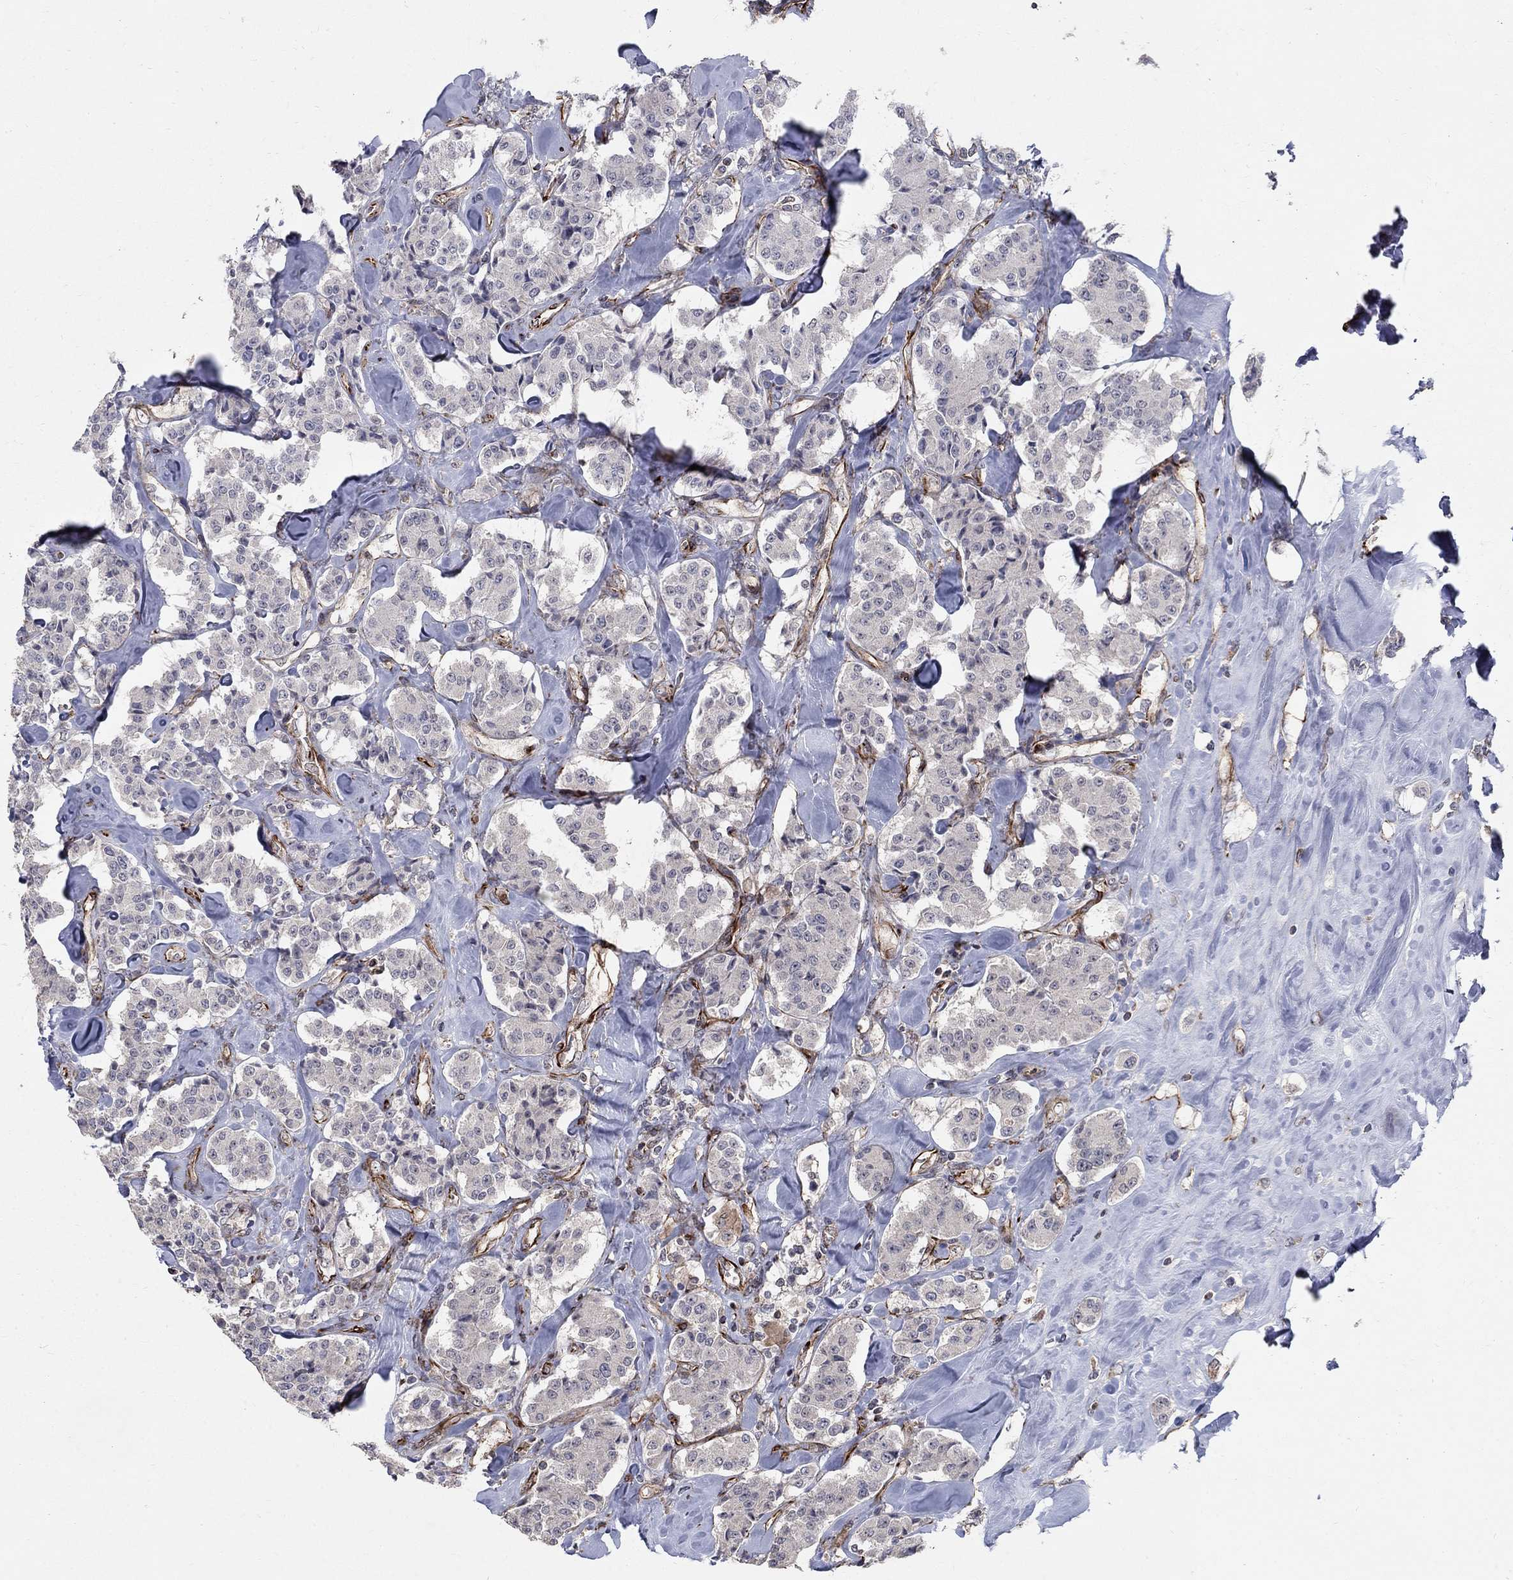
{"staining": {"intensity": "negative", "quantity": "none", "location": "none"}, "tissue": "carcinoid", "cell_type": "Tumor cells", "image_type": "cancer", "snomed": [{"axis": "morphology", "description": "Carcinoid, malignant, NOS"}, {"axis": "topography", "description": "Pancreas"}], "caption": "This is a image of immunohistochemistry (IHC) staining of carcinoid, which shows no expression in tumor cells. (DAB immunohistochemistry (IHC) visualized using brightfield microscopy, high magnification).", "gene": "MSRA", "patient": {"sex": "male", "age": 41}}